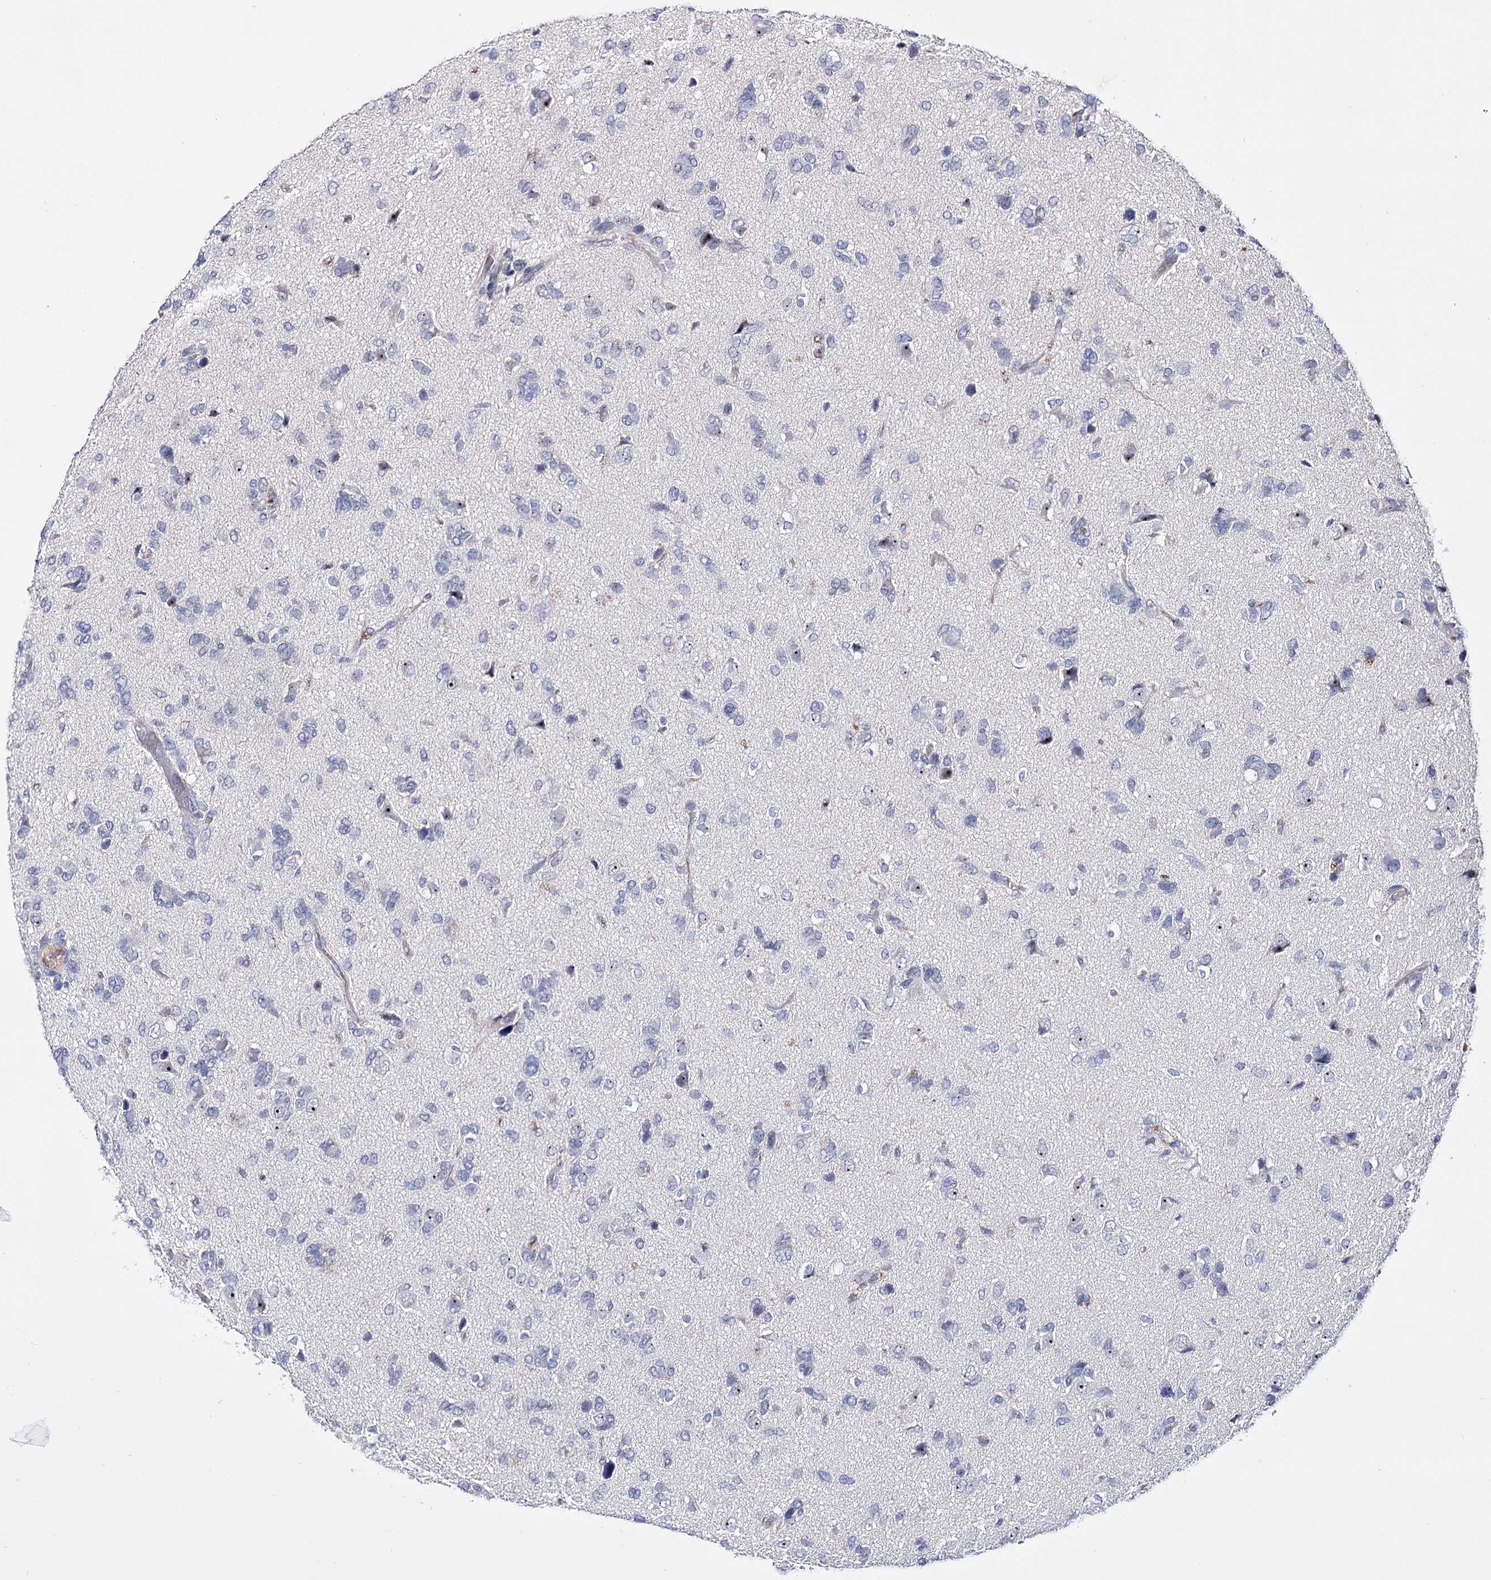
{"staining": {"intensity": "moderate", "quantity": "<25%", "location": "nuclear"}, "tissue": "glioma", "cell_type": "Tumor cells", "image_type": "cancer", "snomed": [{"axis": "morphology", "description": "Glioma, malignant, High grade"}, {"axis": "topography", "description": "Brain"}], "caption": "Malignant glioma (high-grade) stained with a protein marker exhibits moderate staining in tumor cells.", "gene": "PCGF5", "patient": {"sex": "female", "age": 59}}